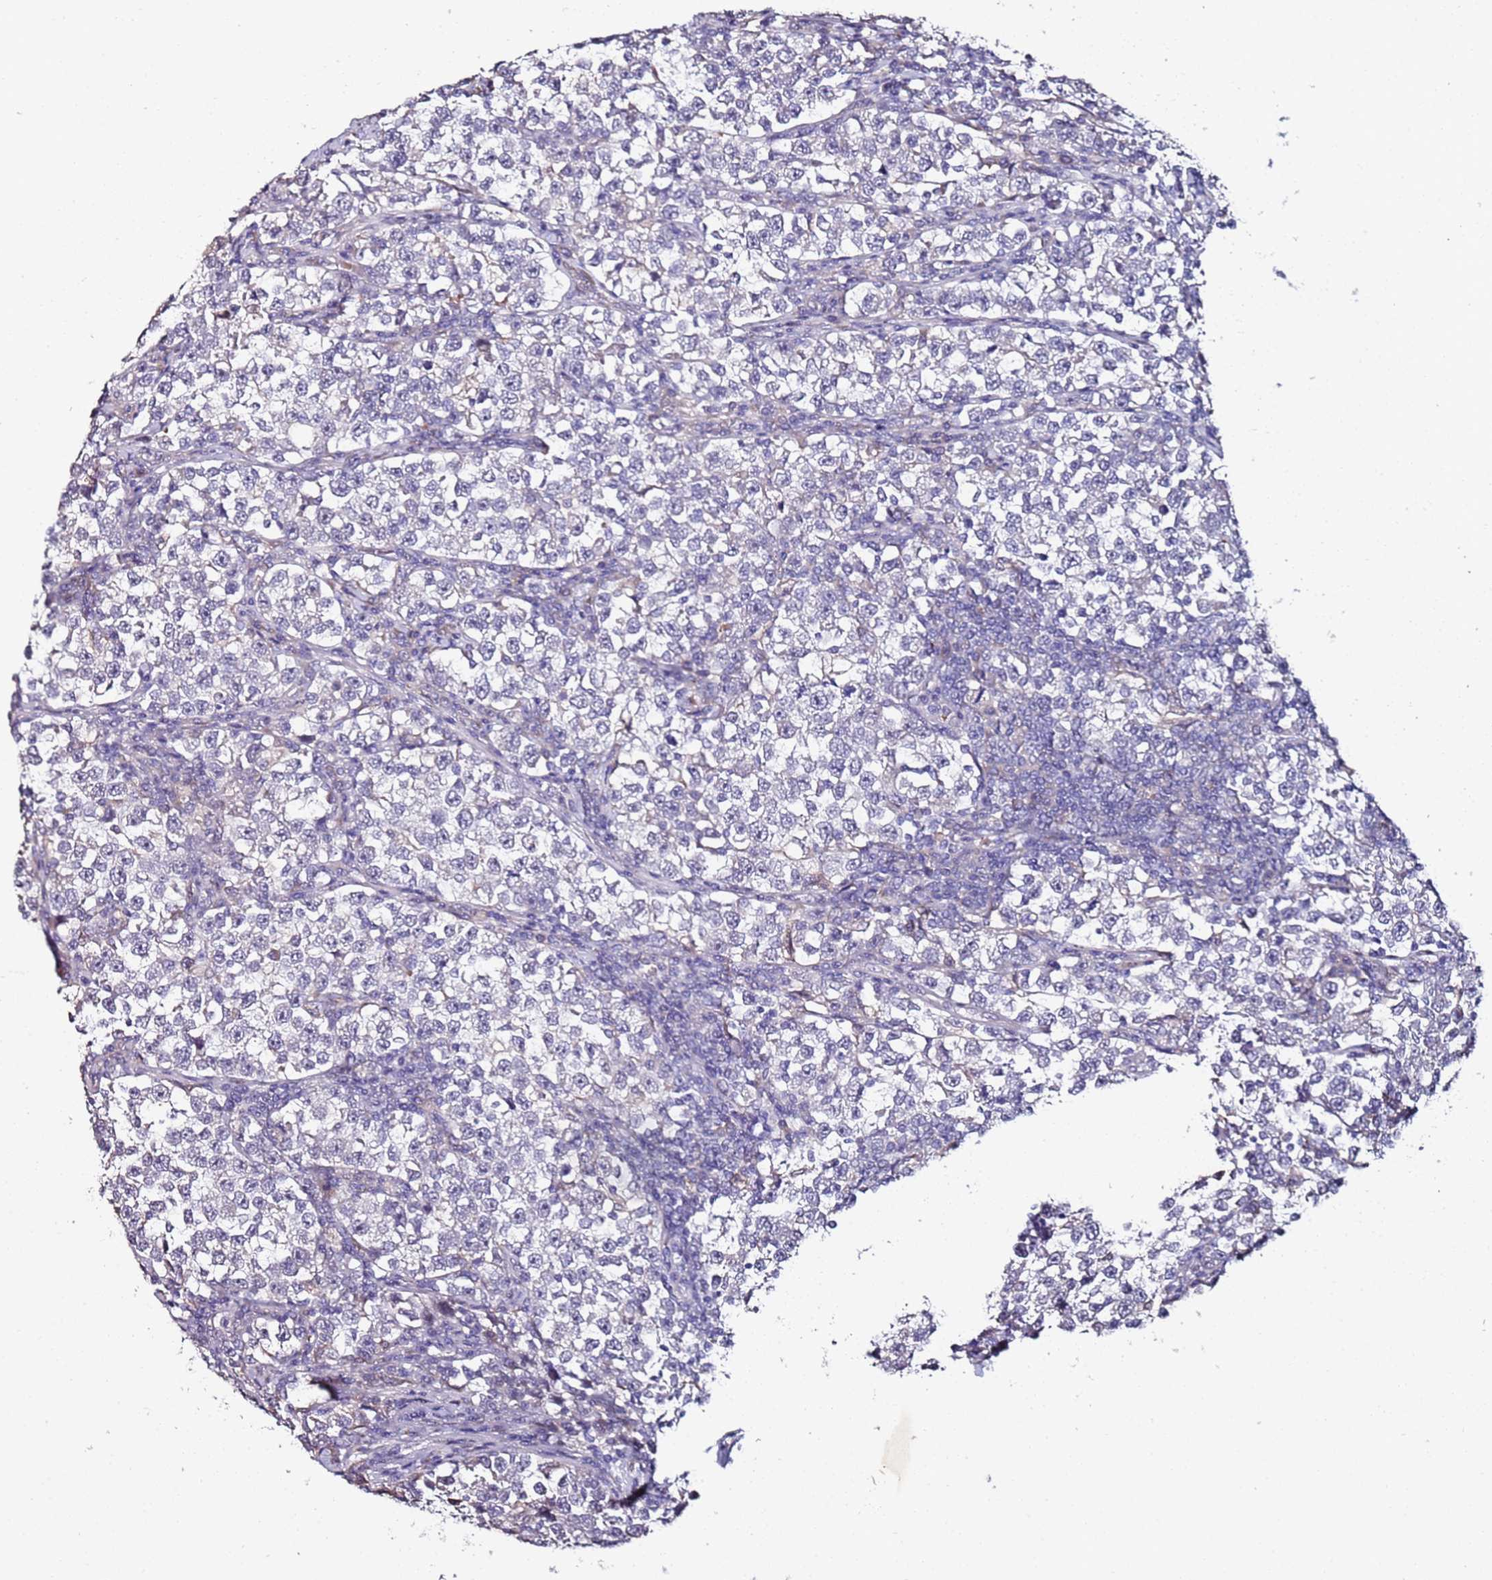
{"staining": {"intensity": "negative", "quantity": "none", "location": "none"}, "tissue": "testis cancer", "cell_type": "Tumor cells", "image_type": "cancer", "snomed": [{"axis": "morphology", "description": "Normal tissue, NOS"}, {"axis": "morphology", "description": "Seminoma, NOS"}, {"axis": "topography", "description": "Testis"}], "caption": "Tumor cells show no significant expression in testis cancer (seminoma). (DAB immunohistochemistry (IHC) with hematoxylin counter stain).", "gene": "C3orf80", "patient": {"sex": "male", "age": 43}}